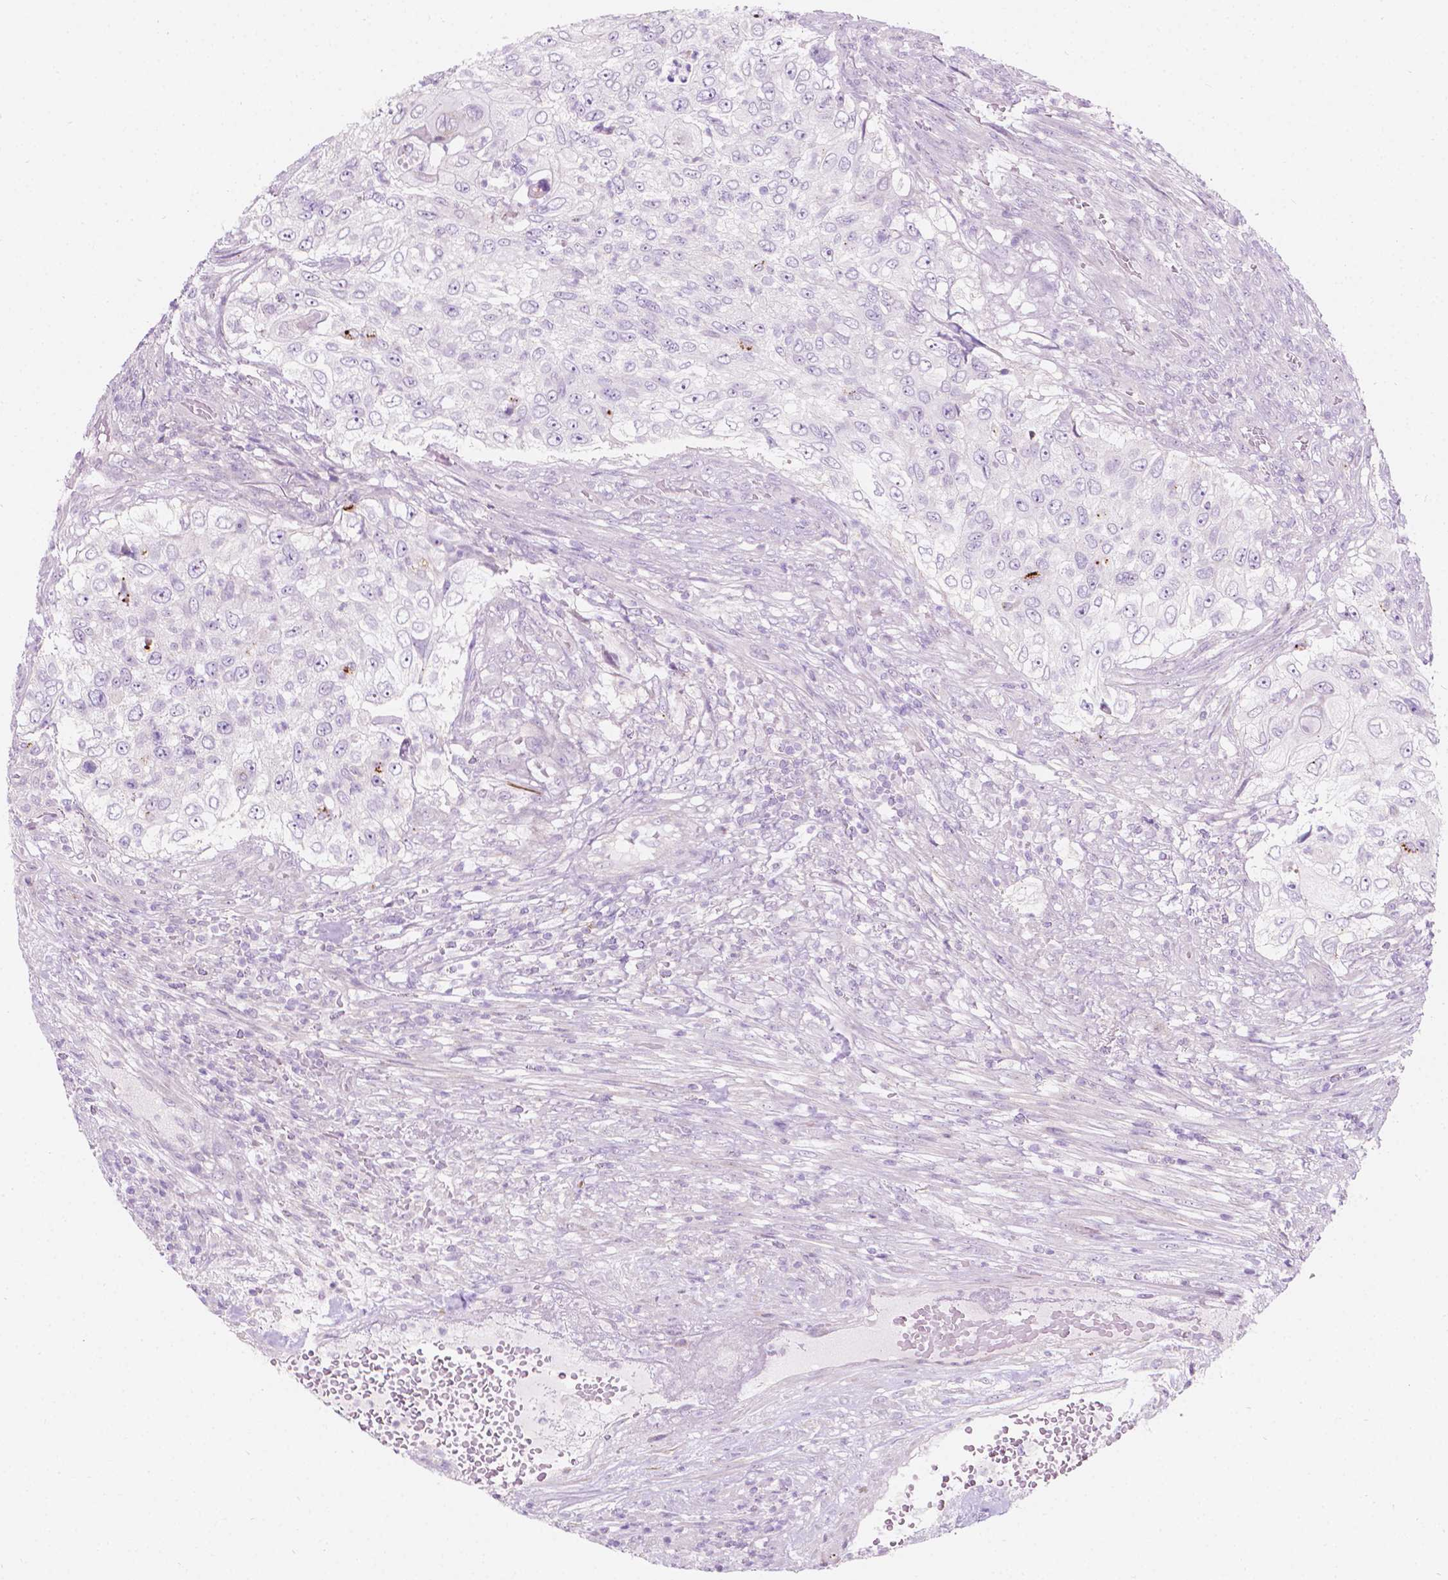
{"staining": {"intensity": "negative", "quantity": "none", "location": "none"}, "tissue": "urothelial cancer", "cell_type": "Tumor cells", "image_type": "cancer", "snomed": [{"axis": "morphology", "description": "Urothelial carcinoma, High grade"}, {"axis": "topography", "description": "Urinary bladder"}], "caption": "Histopathology image shows no protein positivity in tumor cells of urothelial carcinoma (high-grade) tissue.", "gene": "NOS1AP", "patient": {"sex": "female", "age": 60}}